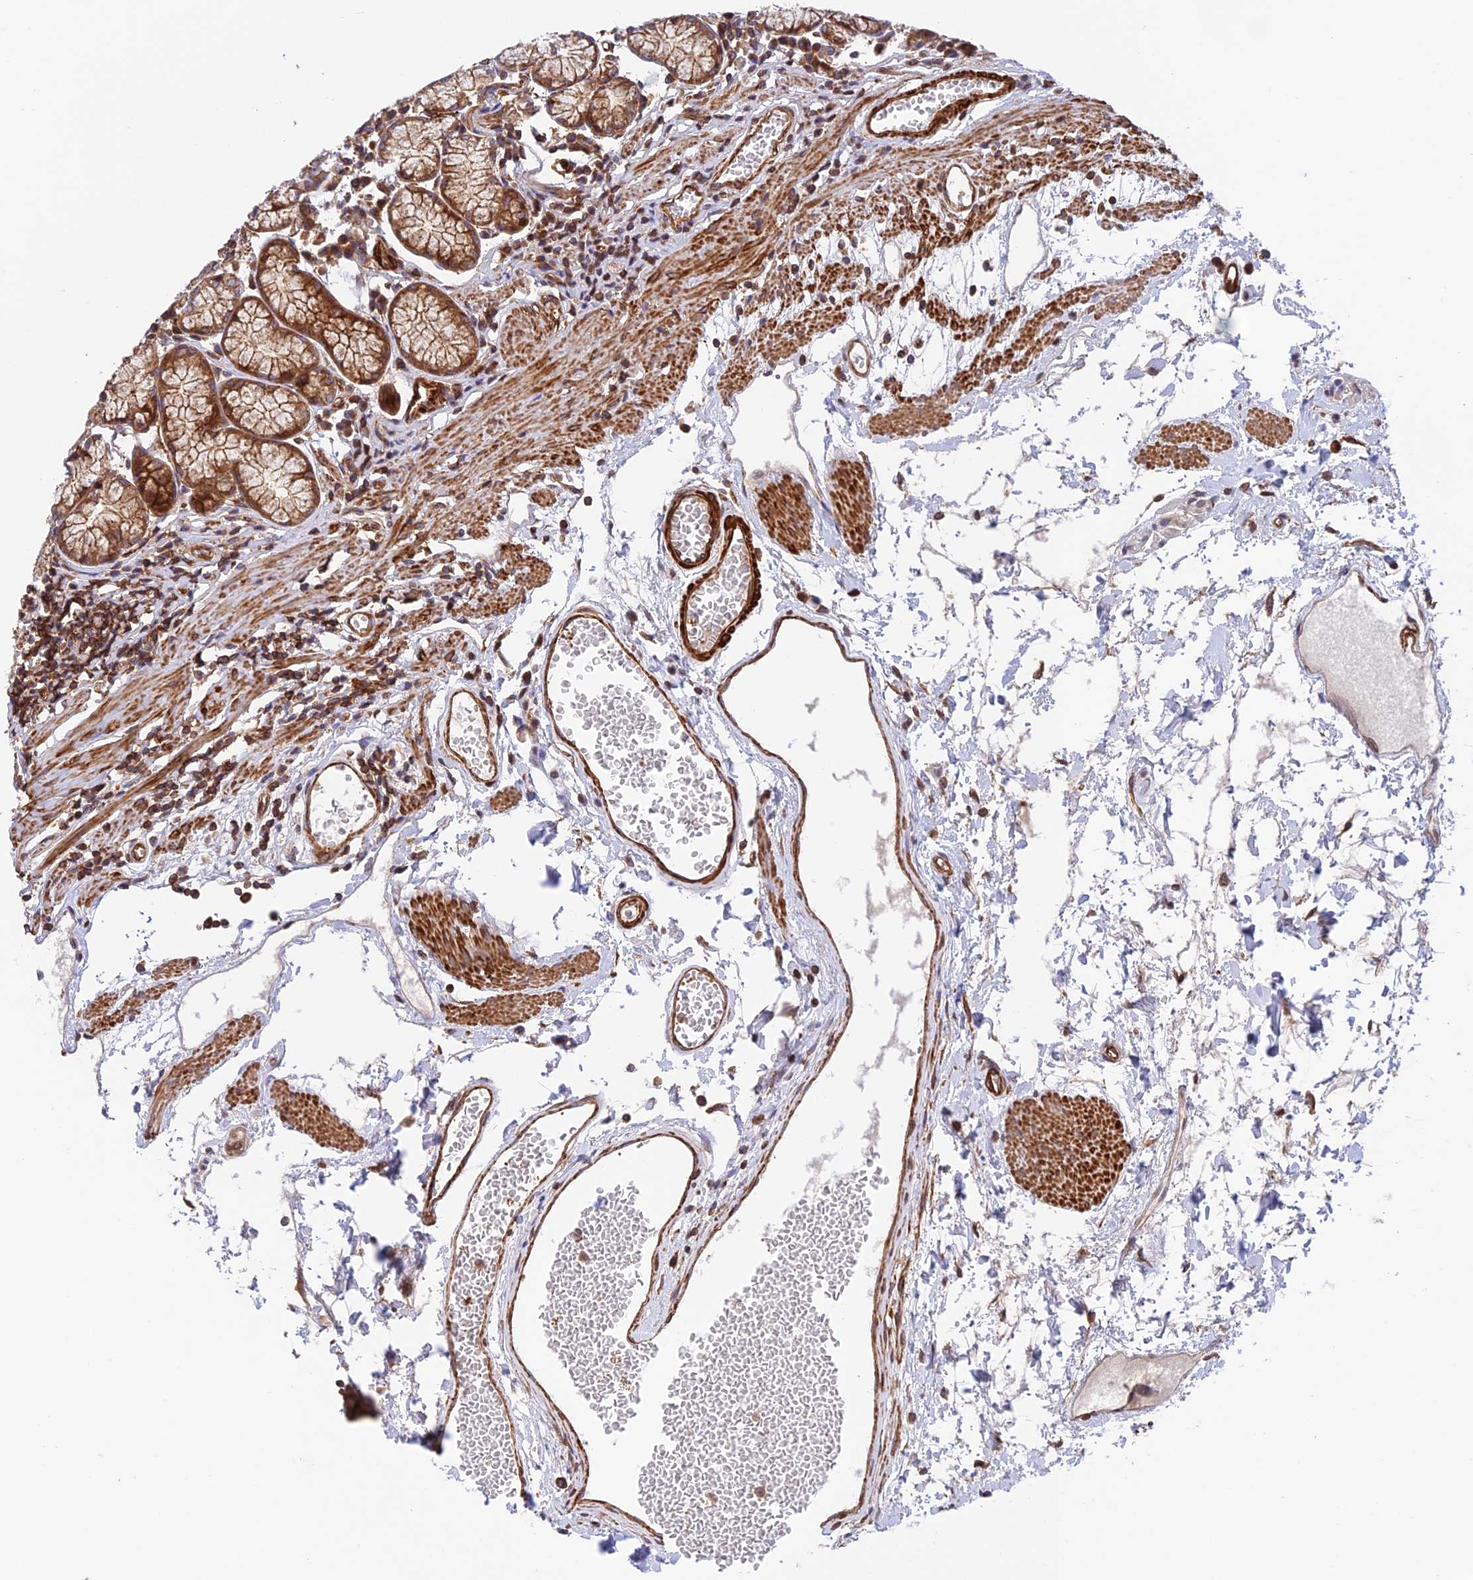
{"staining": {"intensity": "strong", "quantity": ">75%", "location": "cytoplasmic/membranous"}, "tissue": "stomach", "cell_type": "Glandular cells", "image_type": "normal", "snomed": [{"axis": "morphology", "description": "Normal tissue, NOS"}, {"axis": "topography", "description": "Stomach"}], "caption": "Strong cytoplasmic/membranous staining is appreciated in about >75% of glandular cells in normal stomach. The staining is performed using DAB (3,3'-diaminobenzidine) brown chromogen to label protein expression. The nuclei are counter-stained blue using hematoxylin.", "gene": "EVI5L", "patient": {"sex": "male", "age": 55}}